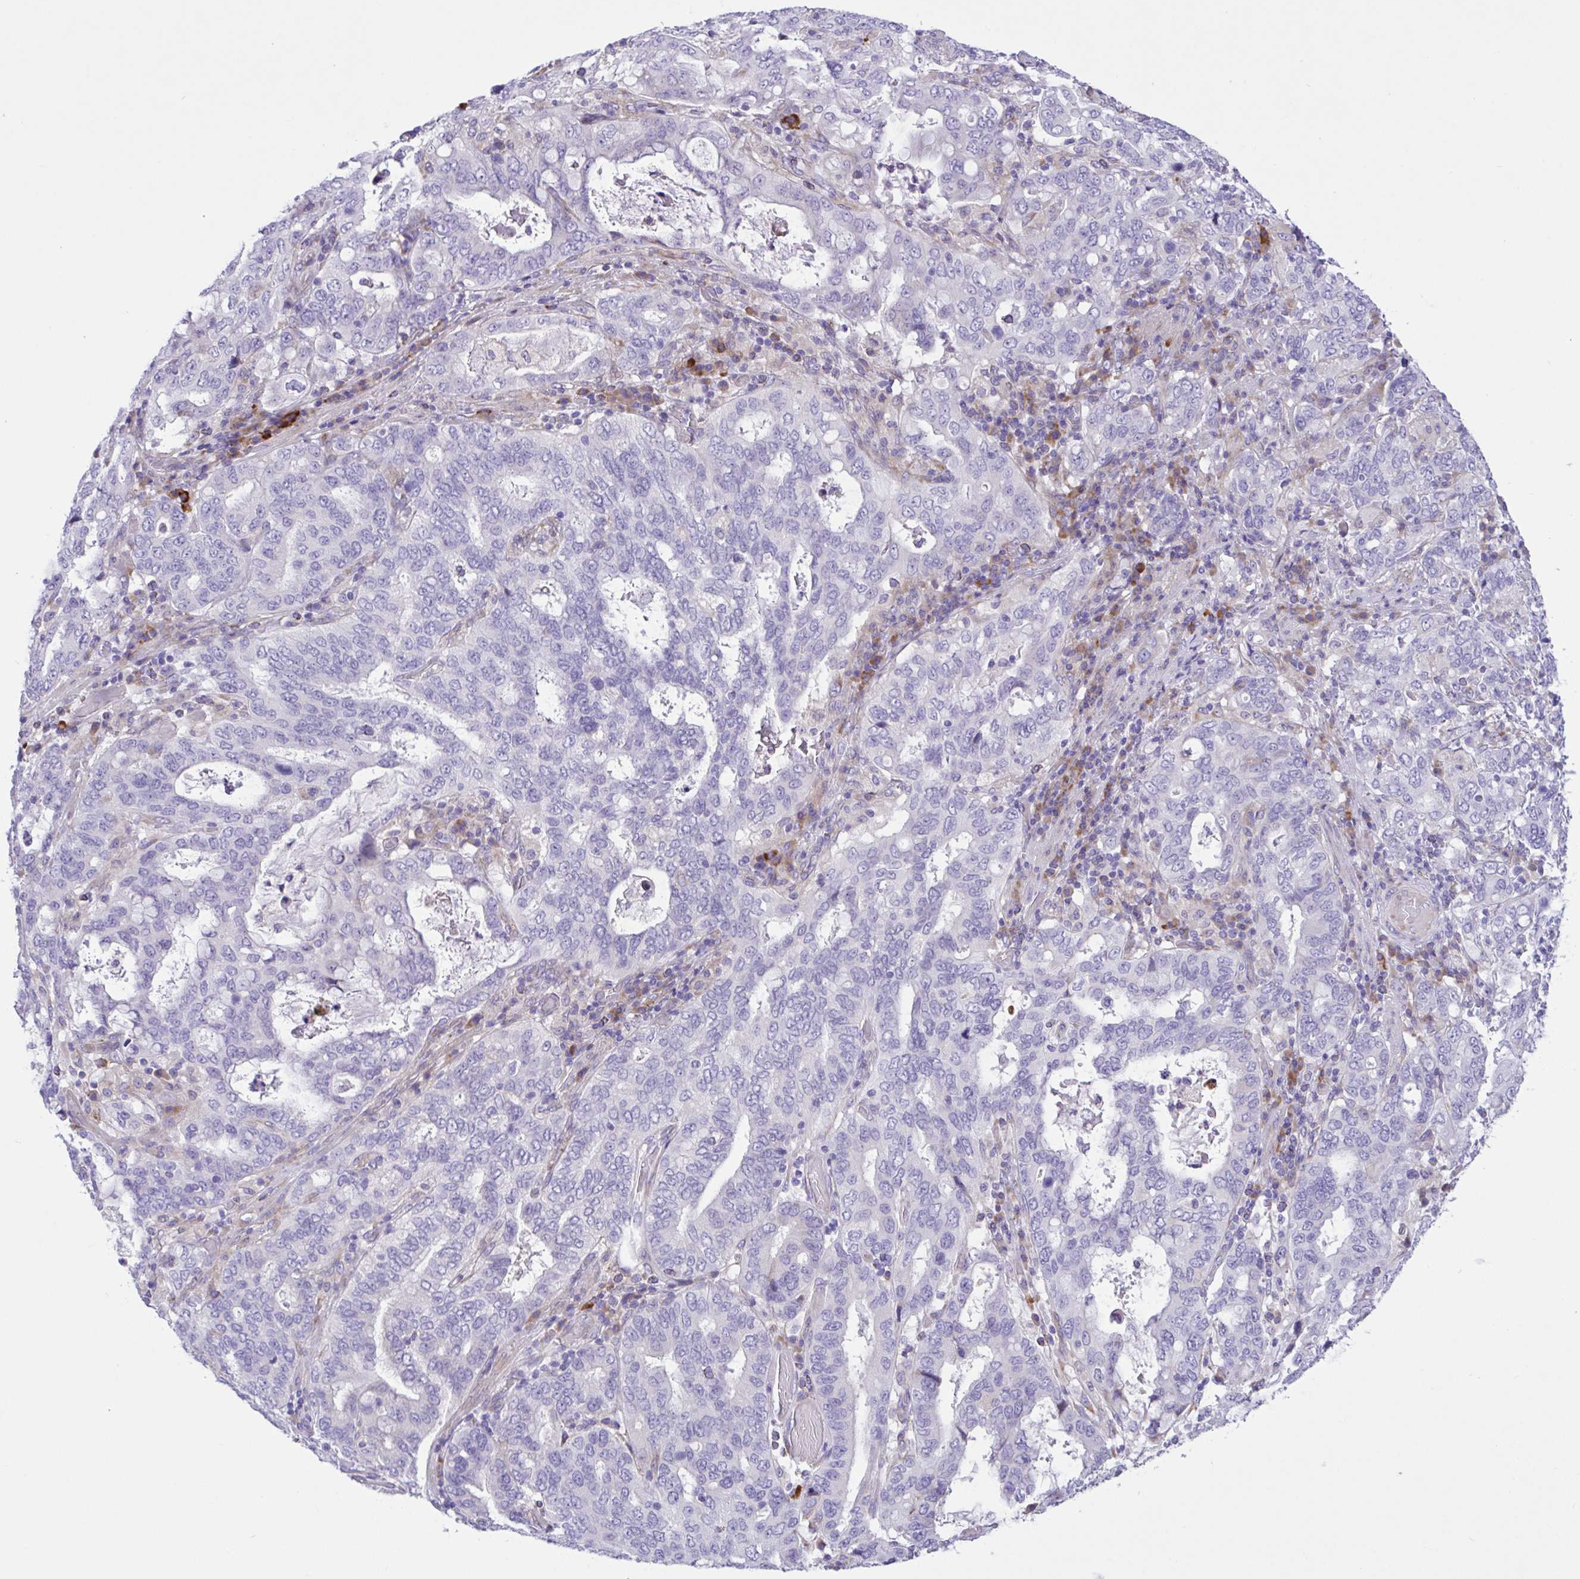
{"staining": {"intensity": "negative", "quantity": "none", "location": "none"}, "tissue": "stomach cancer", "cell_type": "Tumor cells", "image_type": "cancer", "snomed": [{"axis": "morphology", "description": "Adenocarcinoma, NOS"}, {"axis": "topography", "description": "Stomach, upper"}, {"axis": "topography", "description": "Stomach"}], "caption": "Immunohistochemistry (IHC) of adenocarcinoma (stomach) demonstrates no expression in tumor cells. (DAB immunohistochemistry, high magnification).", "gene": "DSC3", "patient": {"sex": "male", "age": 62}}